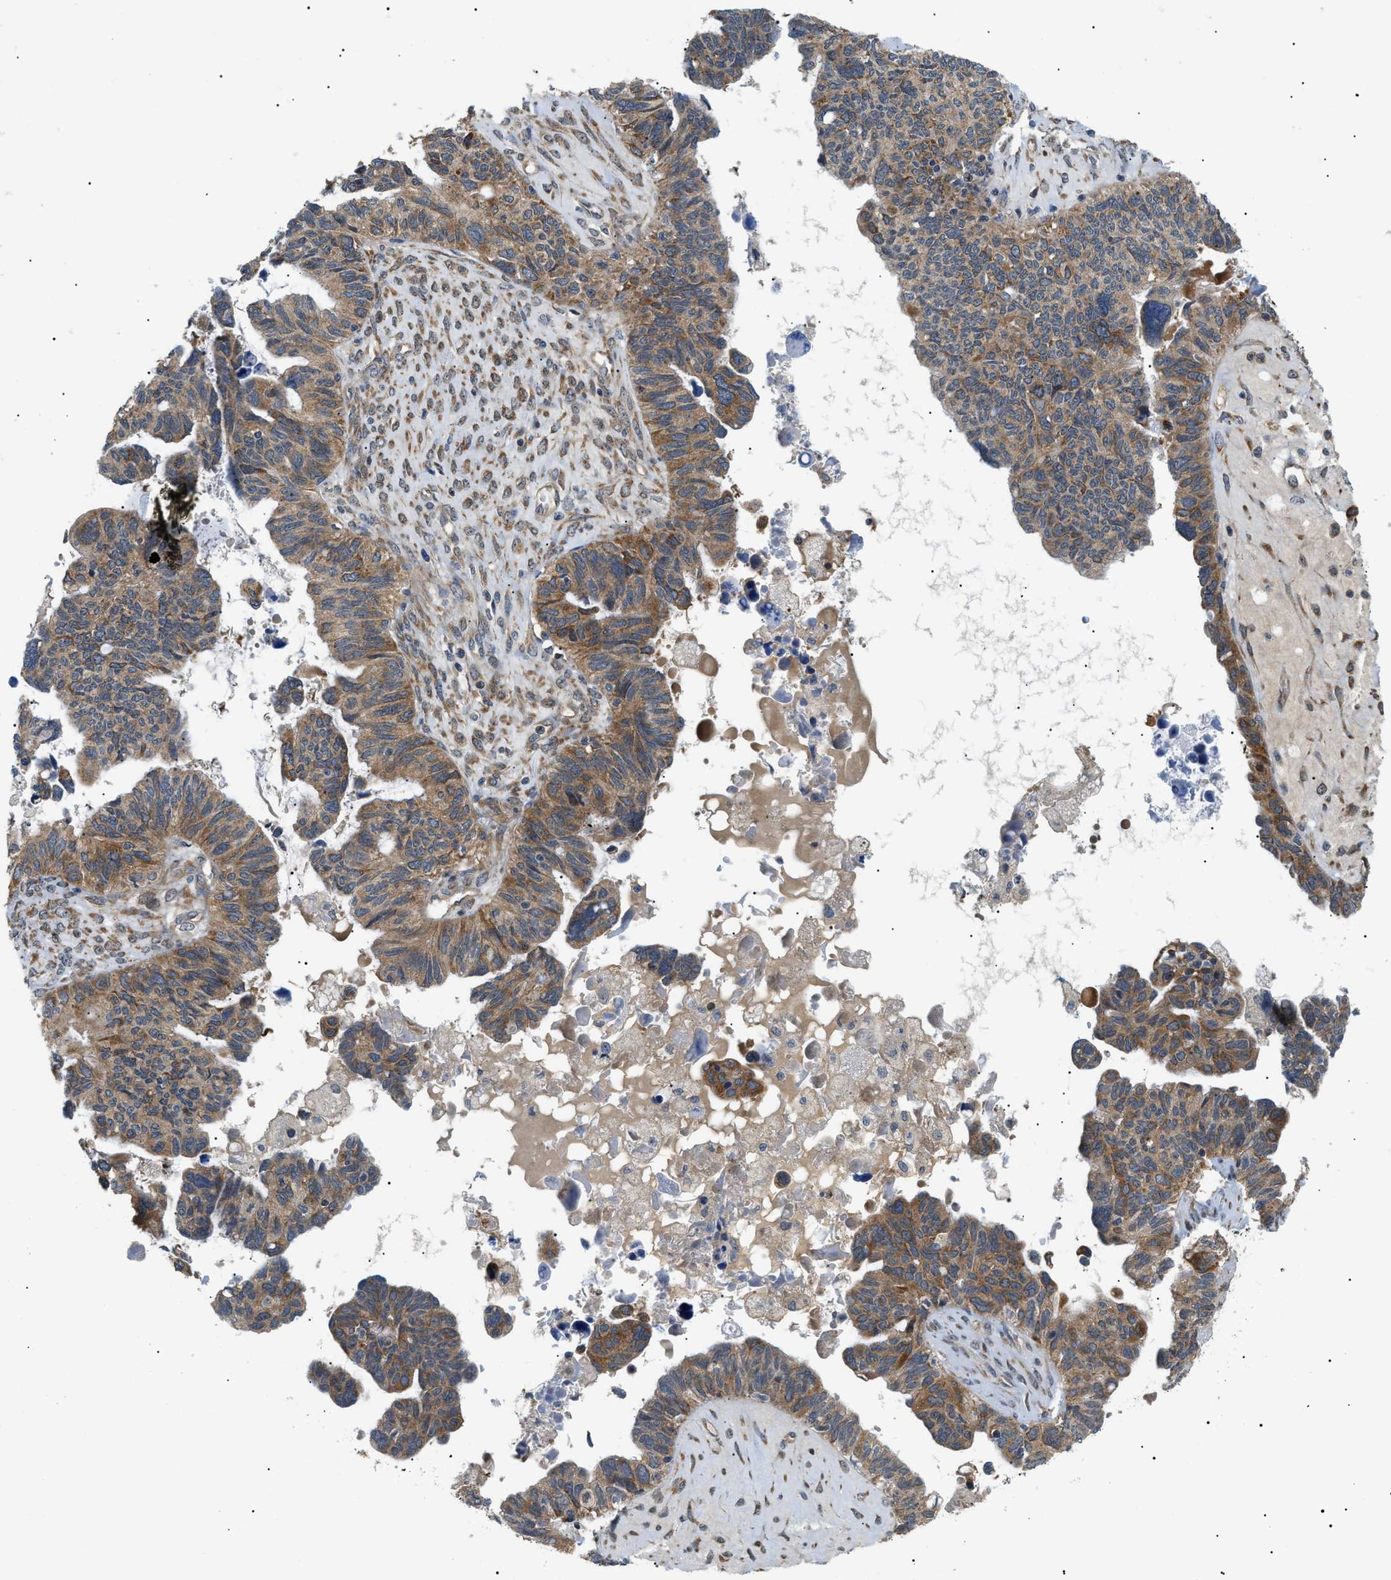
{"staining": {"intensity": "moderate", "quantity": ">75%", "location": "cytoplasmic/membranous"}, "tissue": "ovarian cancer", "cell_type": "Tumor cells", "image_type": "cancer", "snomed": [{"axis": "morphology", "description": "Cystadenocarcinoma, serous, NOS"}, {"axis": "topography", "description": "Ovary"}], "caption": "Immunohistochemical staining of ovarian cancer reveals medium levels of moderate cytoplasmic/membranous expression in about >75% of tumor cells.", "gene": "SRPK1", "patient": {"sex": "female", "age": 79}}